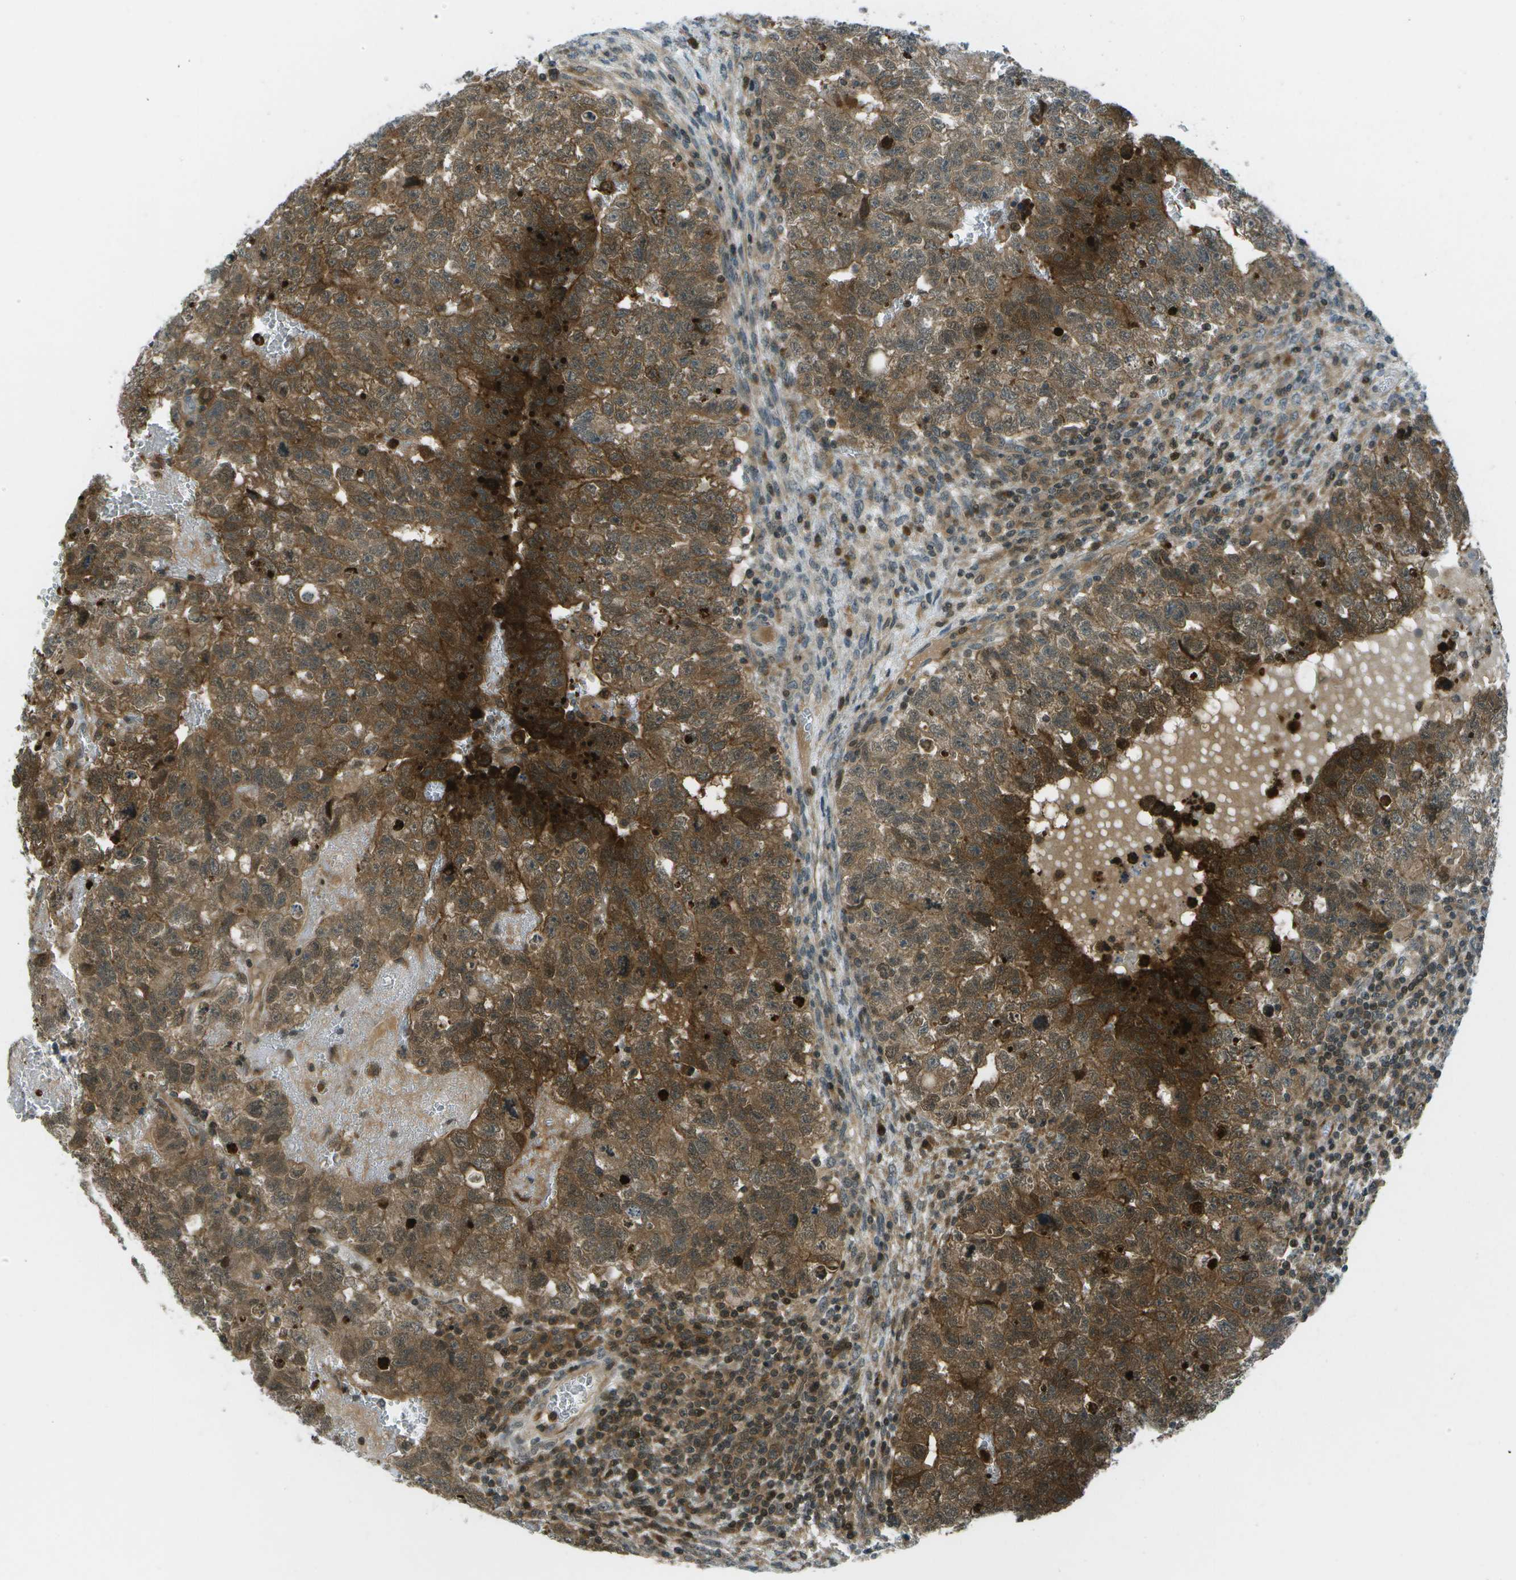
{"staining": {"intensity": "strong", "quantity": ">75%", "location": "cytoplasmic/membranous,nuclear"}, "tissue": "testis cancer", "cell_type": "Tumor cells", "image_type": "cancer", "snomed": [{"axis": "morphology", "description": "Seminoma, NOS"}, {"axis": "morphology", "description": "Carcinoma, Embryonal, NOS"}, {"axis": "topography", "description": "Testis"}], "caption": "About >75% of tumor cells in testis cancer (embryonal carcinoma) display strong cytoplasmic/membranous and nuclear protein expression as visualized by brown immunohistochemical staining.", "gene": "TMEM19", "patient": {"sex": "male", "age": 38}}